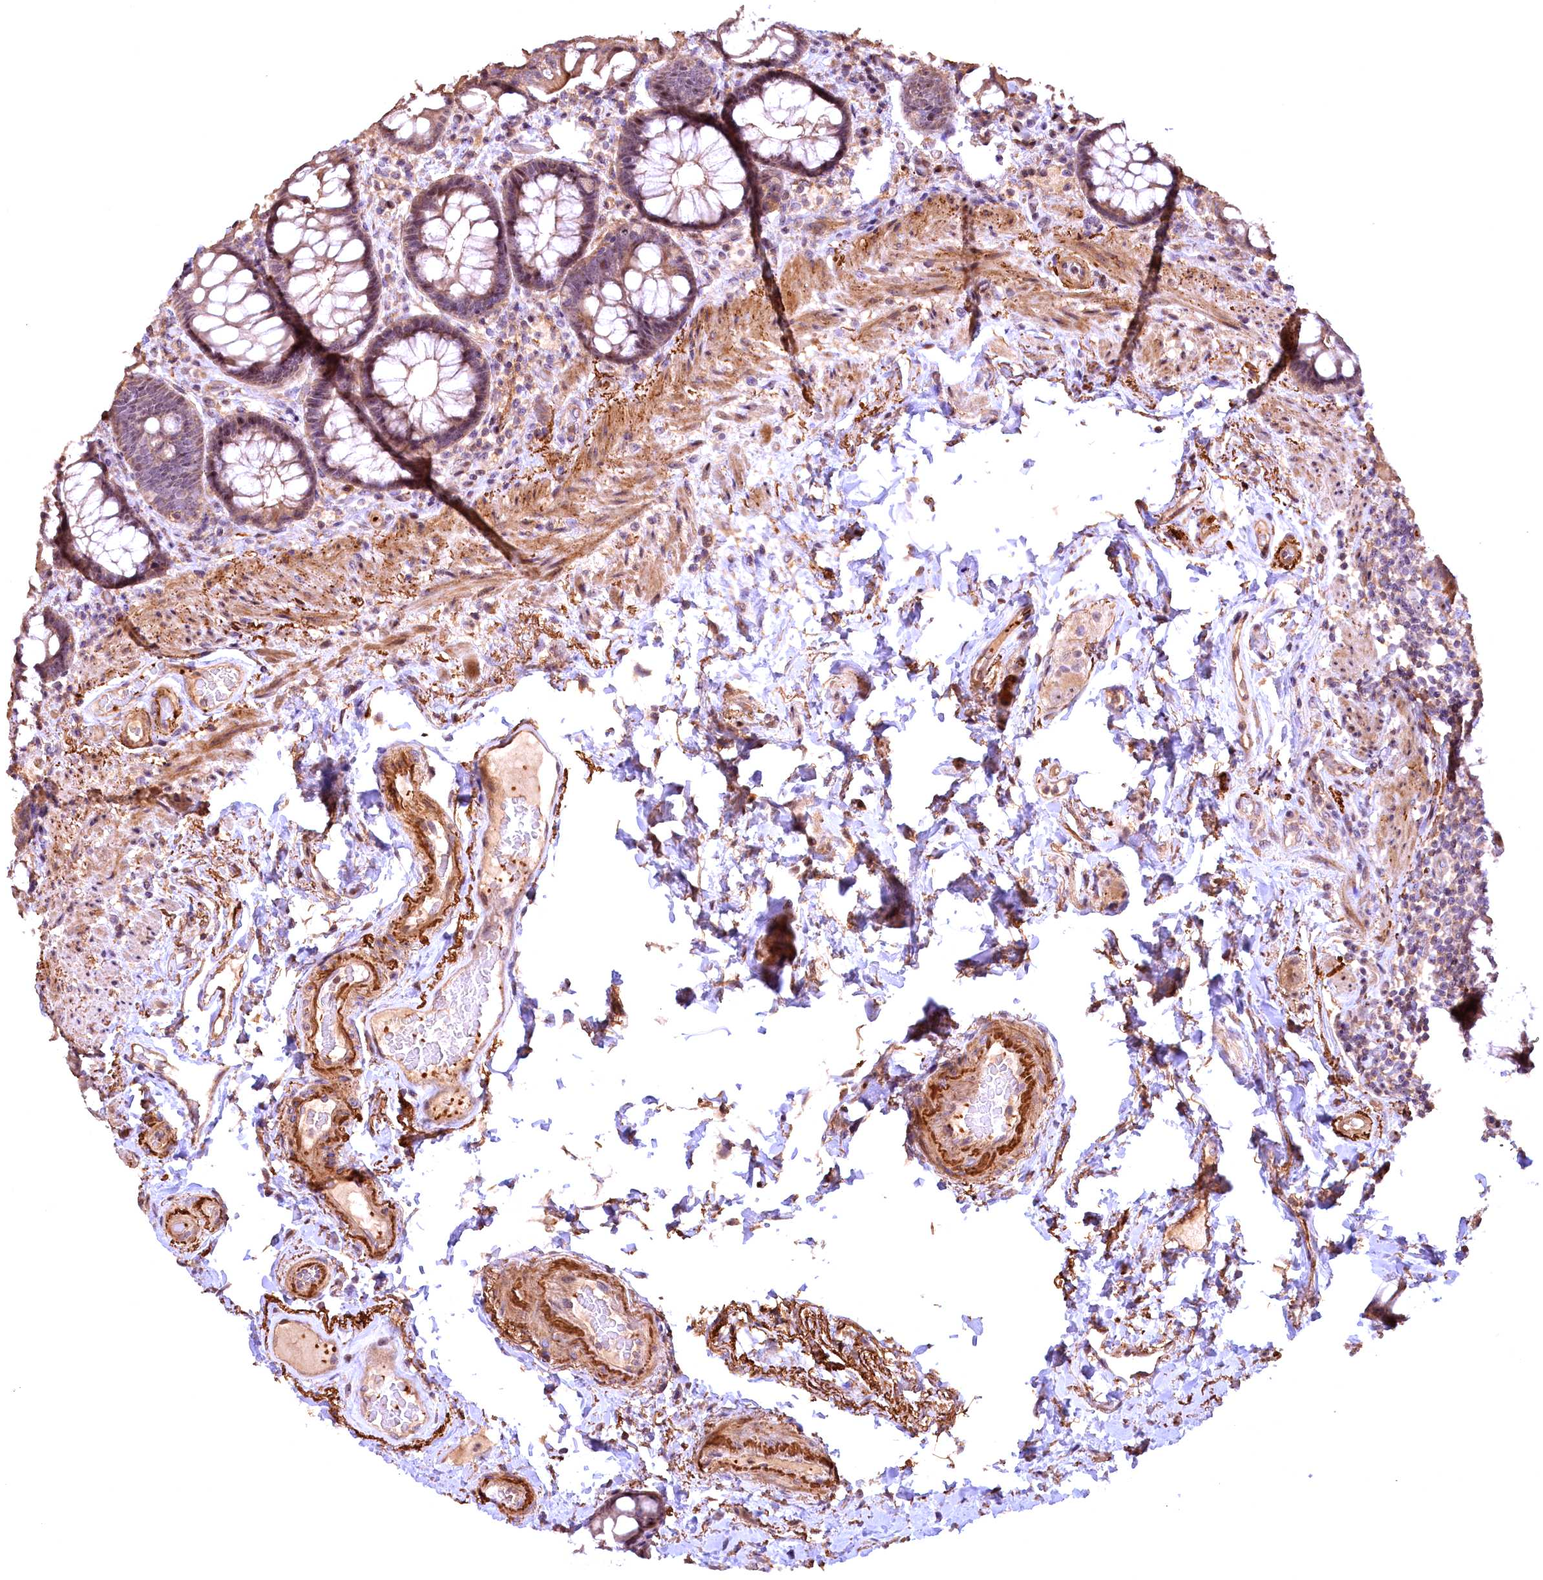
{"staining": {"intensity": "moderate", "quantity": ">75%", "location": "cytoplasmic/membranous"}, "tissue": "rectum", "cell_type": "Glandular cells", "image_type": "normal", "snomed": [{"axis": "morphology", "description": "Normal tissue, NOS"}, {"axis": "topography", "description": "Rectum"}], "caption": "A brown stain shows moderate cytoplasmic/membranous positivity of a protein in glandular cells of unremarkable rectum.", "gene": "FUZ", "patient": {"sex": "male", "age": 83}}